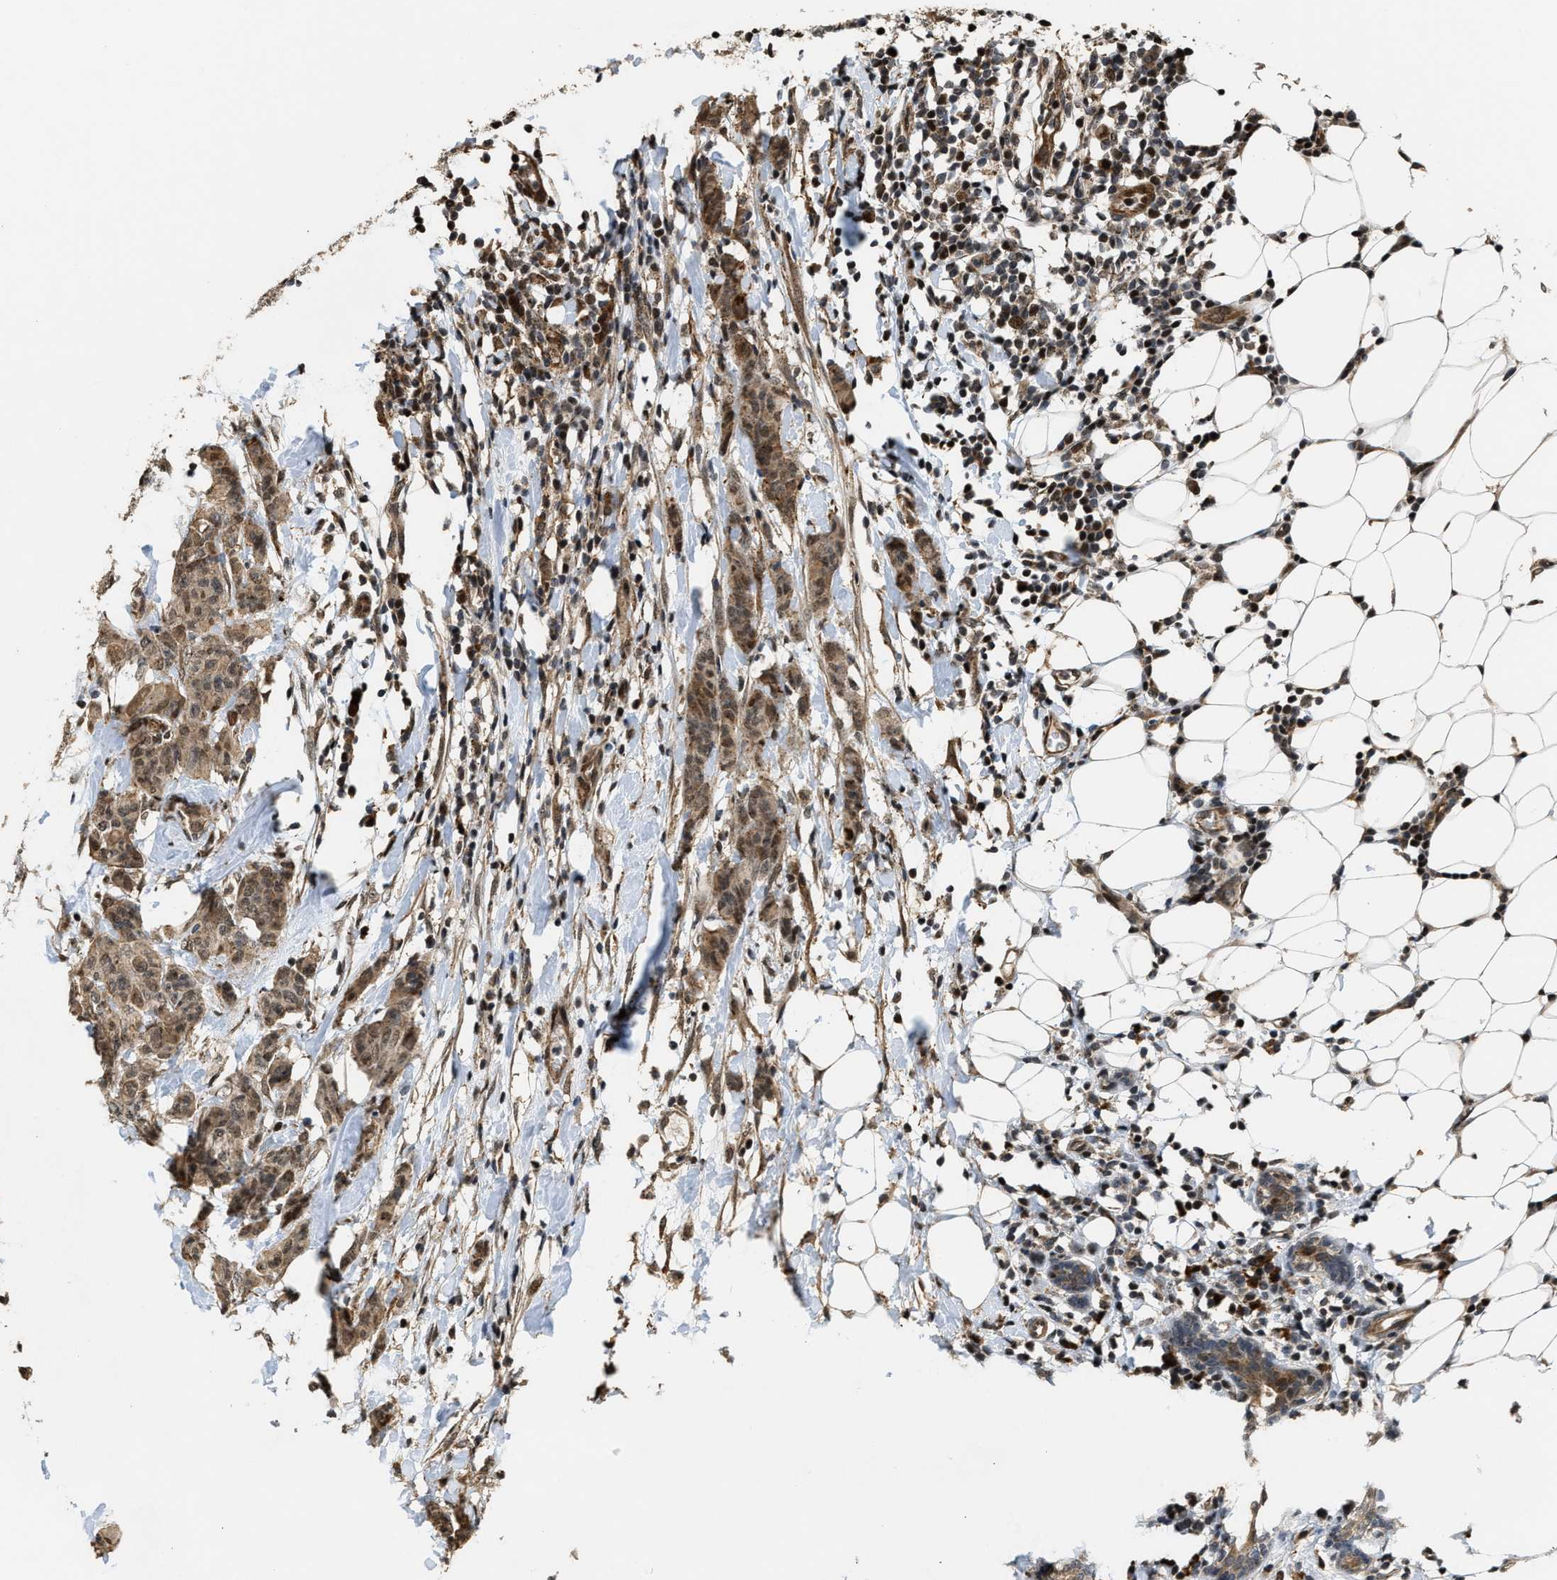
{"staining": {"intensity": "weak", "quantity": ">75%", "location": "cytoplasmic/membranous,nuclear"}, "tissue": "breast cancer", "cell_type": "Tumor cells", "image_type": "cancer", "snomed": [{"axis": "morphology", "description": "Normal tissue, NOS"}, {"axis": "morphology", "description": "Duct carcinoma"}, {"axis": "topography", "description": "Breast"}], "caption": "DAB immunohistochemical staining of human infiltrating ductal carcinoma (breast) reveals weak cytoplasmic/membranous and nuclear protein expression in about >75% of tumor cells. The staining was performed using DAB (3,3'-diaminobenzidine) to visualize the protein expression in brown, while the nuclei were stained in blue with hematoxylin (Magnification: 20x).", "gene": "SERTAD2", "patient": {"sex": "female", "age": 40}}